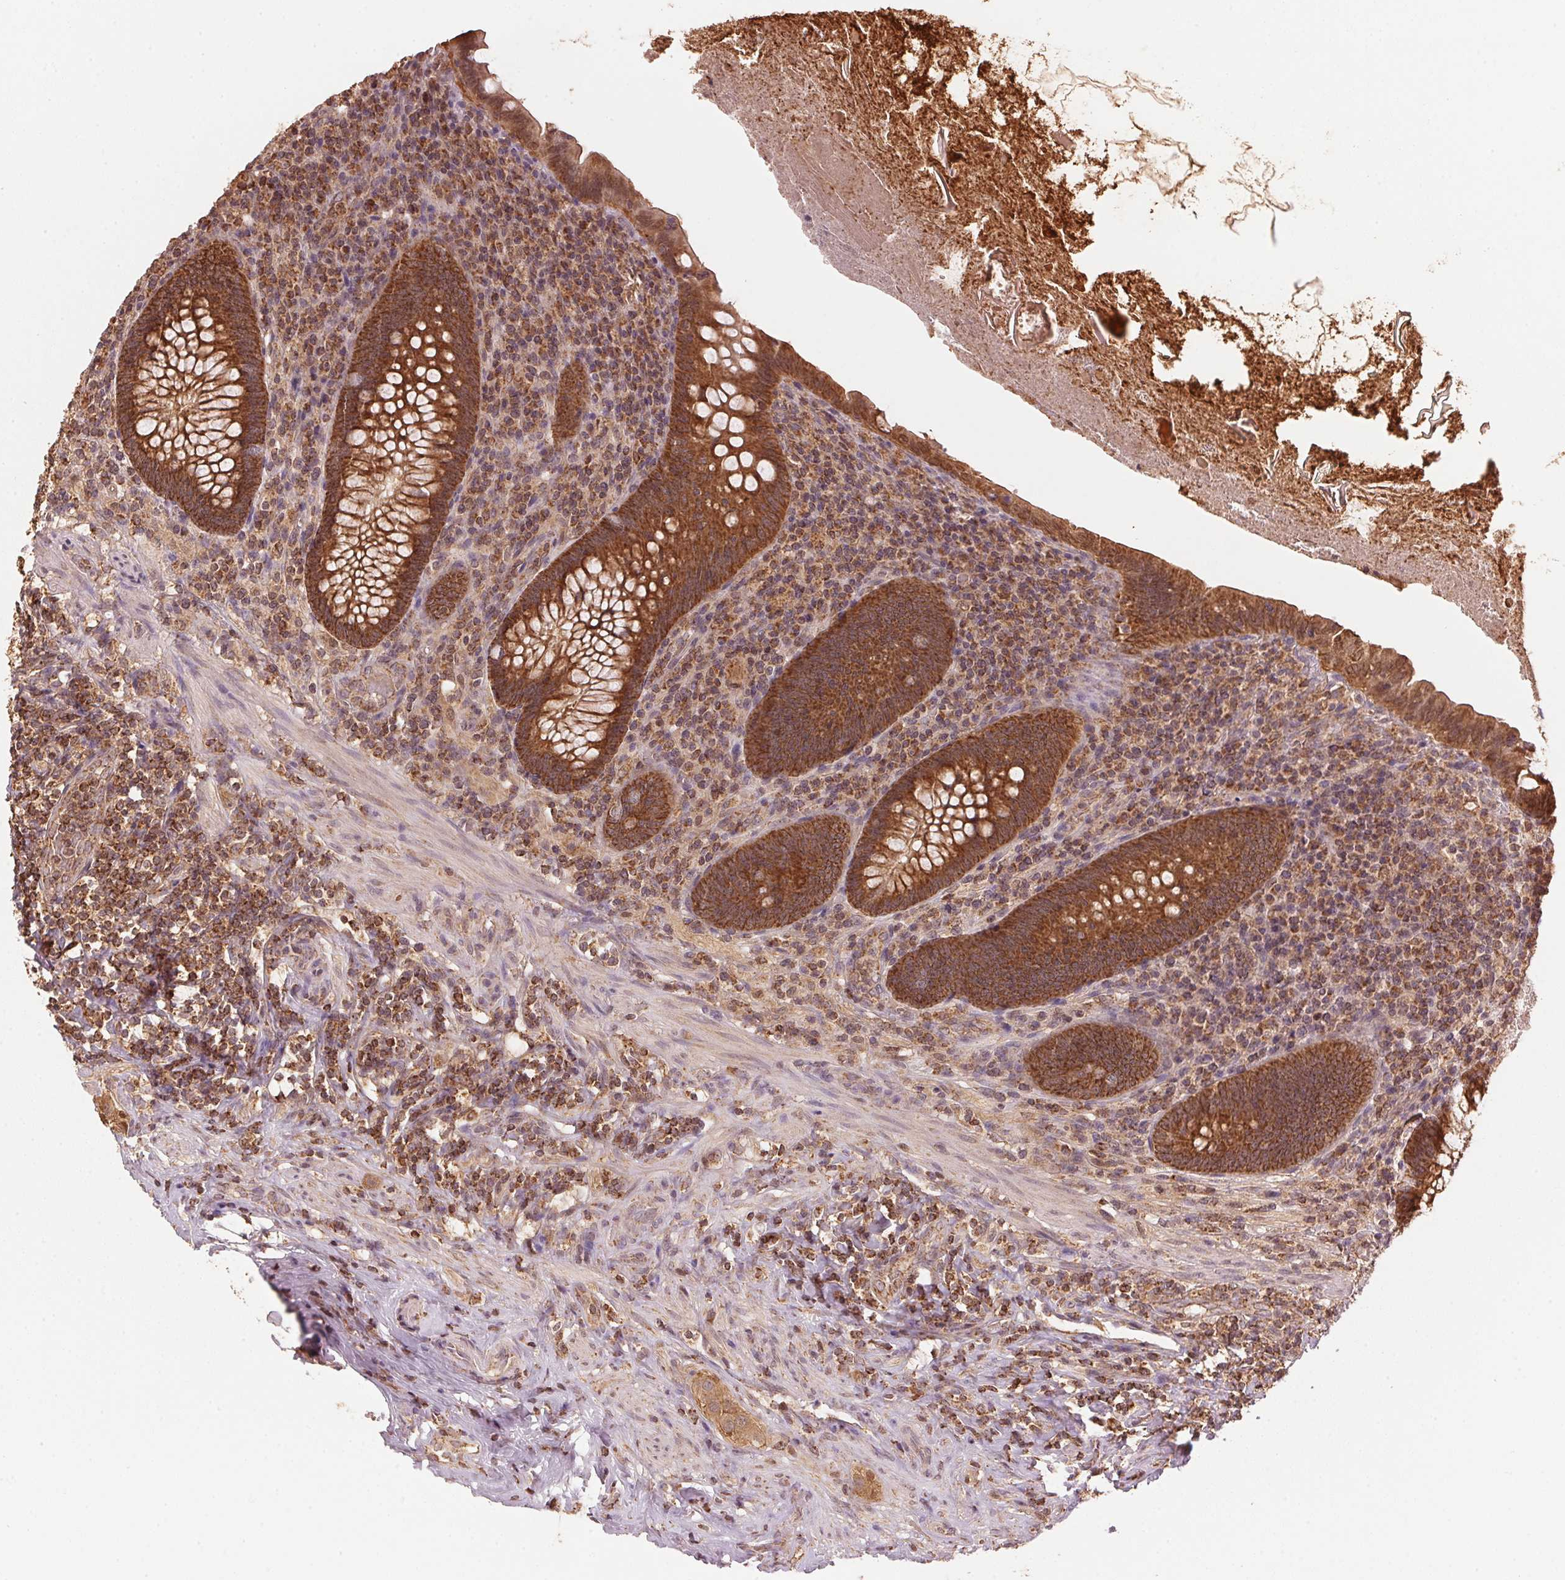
{"staining": {"intensity": "strong", "quantity": ">75%", "location": "cytoplasmic/membranous"}, "tissue": "appendix", "cell_type": "Glandular cells", "image_type": "normal", "snomed": [{"axis": "morphology", "description": "Normal tissue, NOS"}, {"axis": "topography", "description": "Appendix"}], "caption": "The immunohistochemical stain highlights strong cytoplasmic/membranous positivity in glandular cells of normal appendix. The staining was performed using DAB (3,3'-diaminobenzidine), with brown indicating positive protein expression. Nuclei are stained blue with hematoxylin.", "gene": "ARHGAP6", "patient": {"sex": "male", "age": 47}}